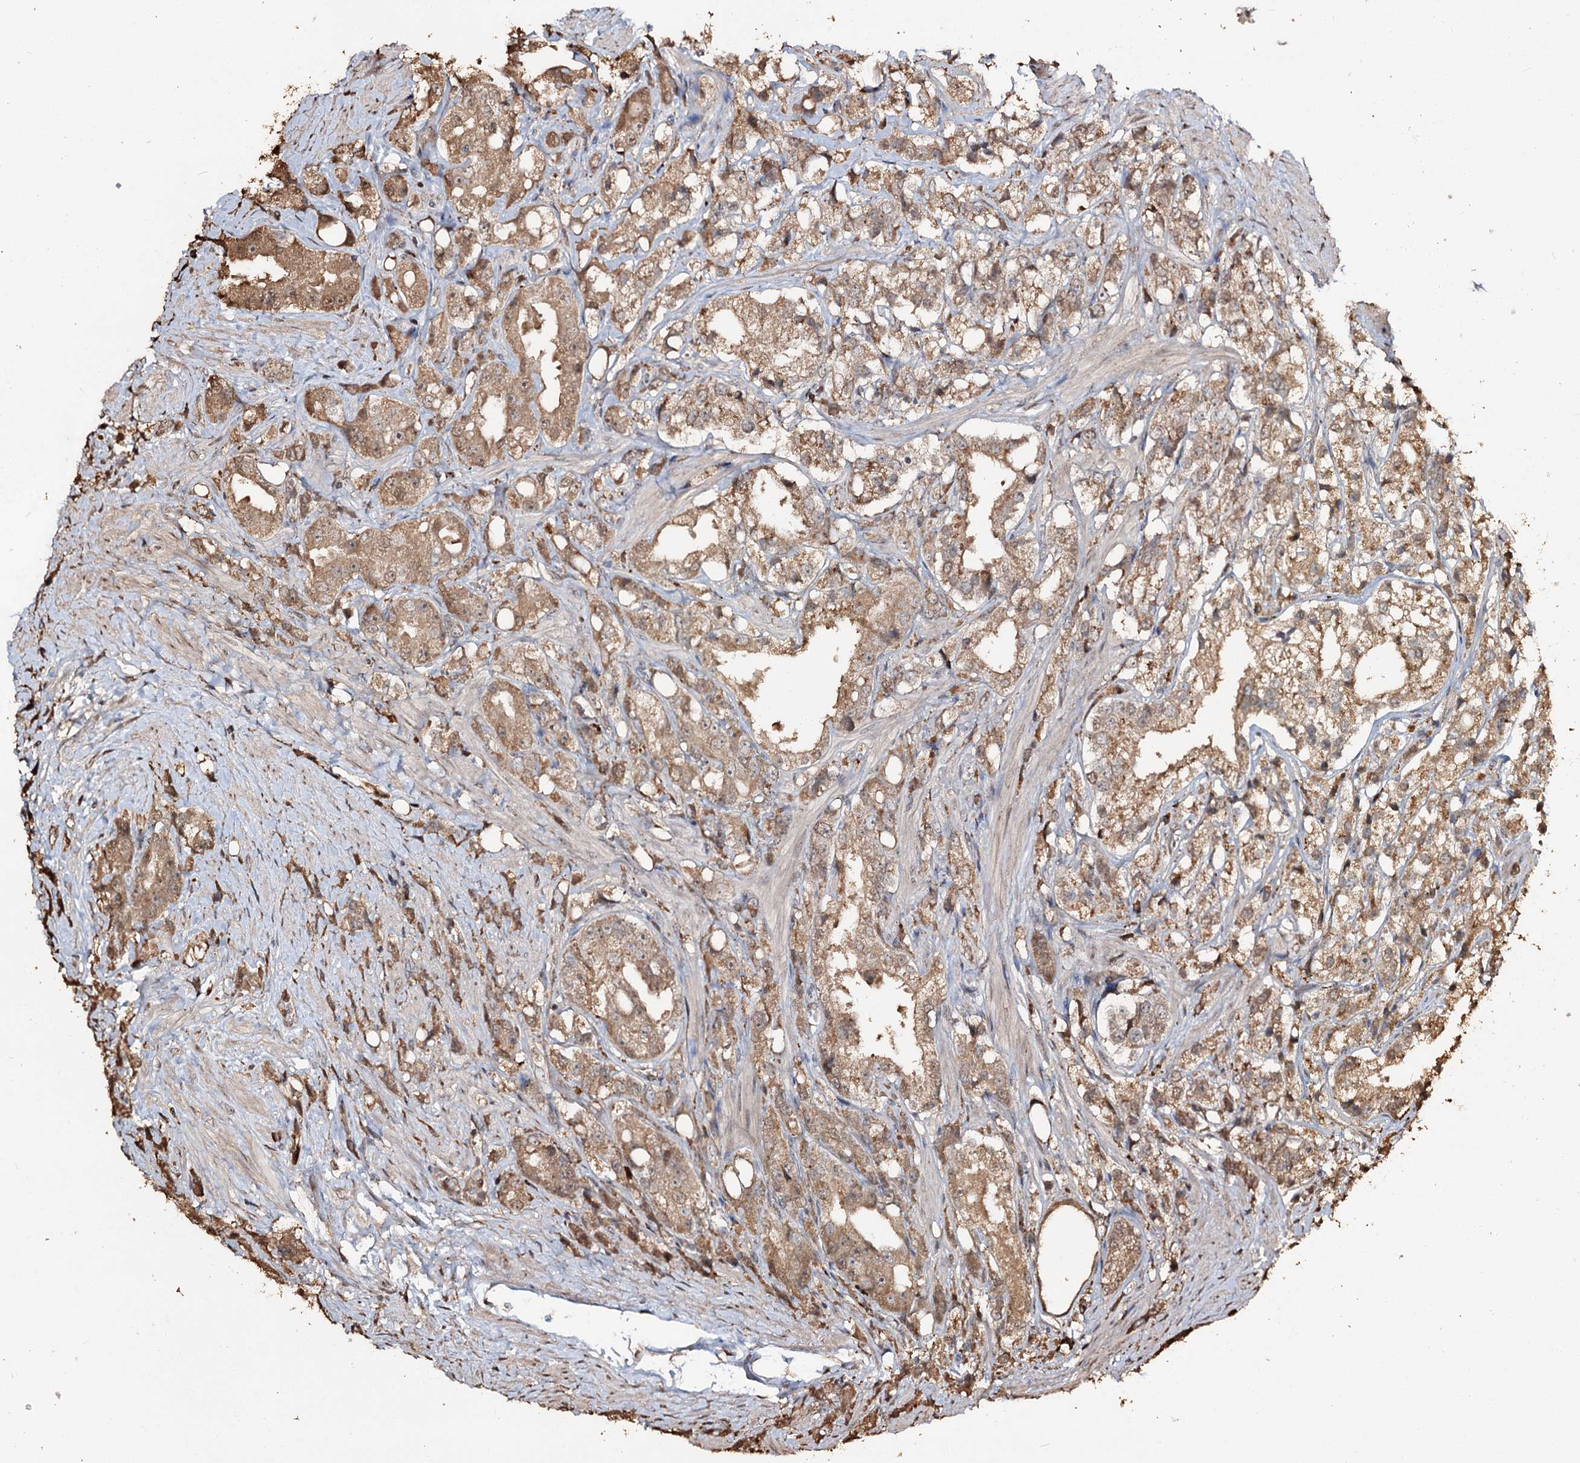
{"staining": {"intensity": "moderate", "quantity": ">75%", "location": "cytoplasmic/membranous"}, "tissue": "prostate cancer", "cell_type": "Tumor cells", "image_type": "cancer", "snomed": [{"axis": "morphology", "description": "Adenocarcinoma, NOS"}, {"axis": "topography", "description": "Prostate"}], "caption": "The micrograph displays immunohistochemical staining of adenocarcinoma (prostate). There is moderate cytoplasmic/membranous positivity is seen in about >75% of tumor cells. (Stains: DAB (3,3'-diaminobenzidine) in brown, nuclei in blue, Microscopy: brightfield microscopy at high magnification).", "gene": "PLCH1", "patient": {"sex": "male", "age": 79}}